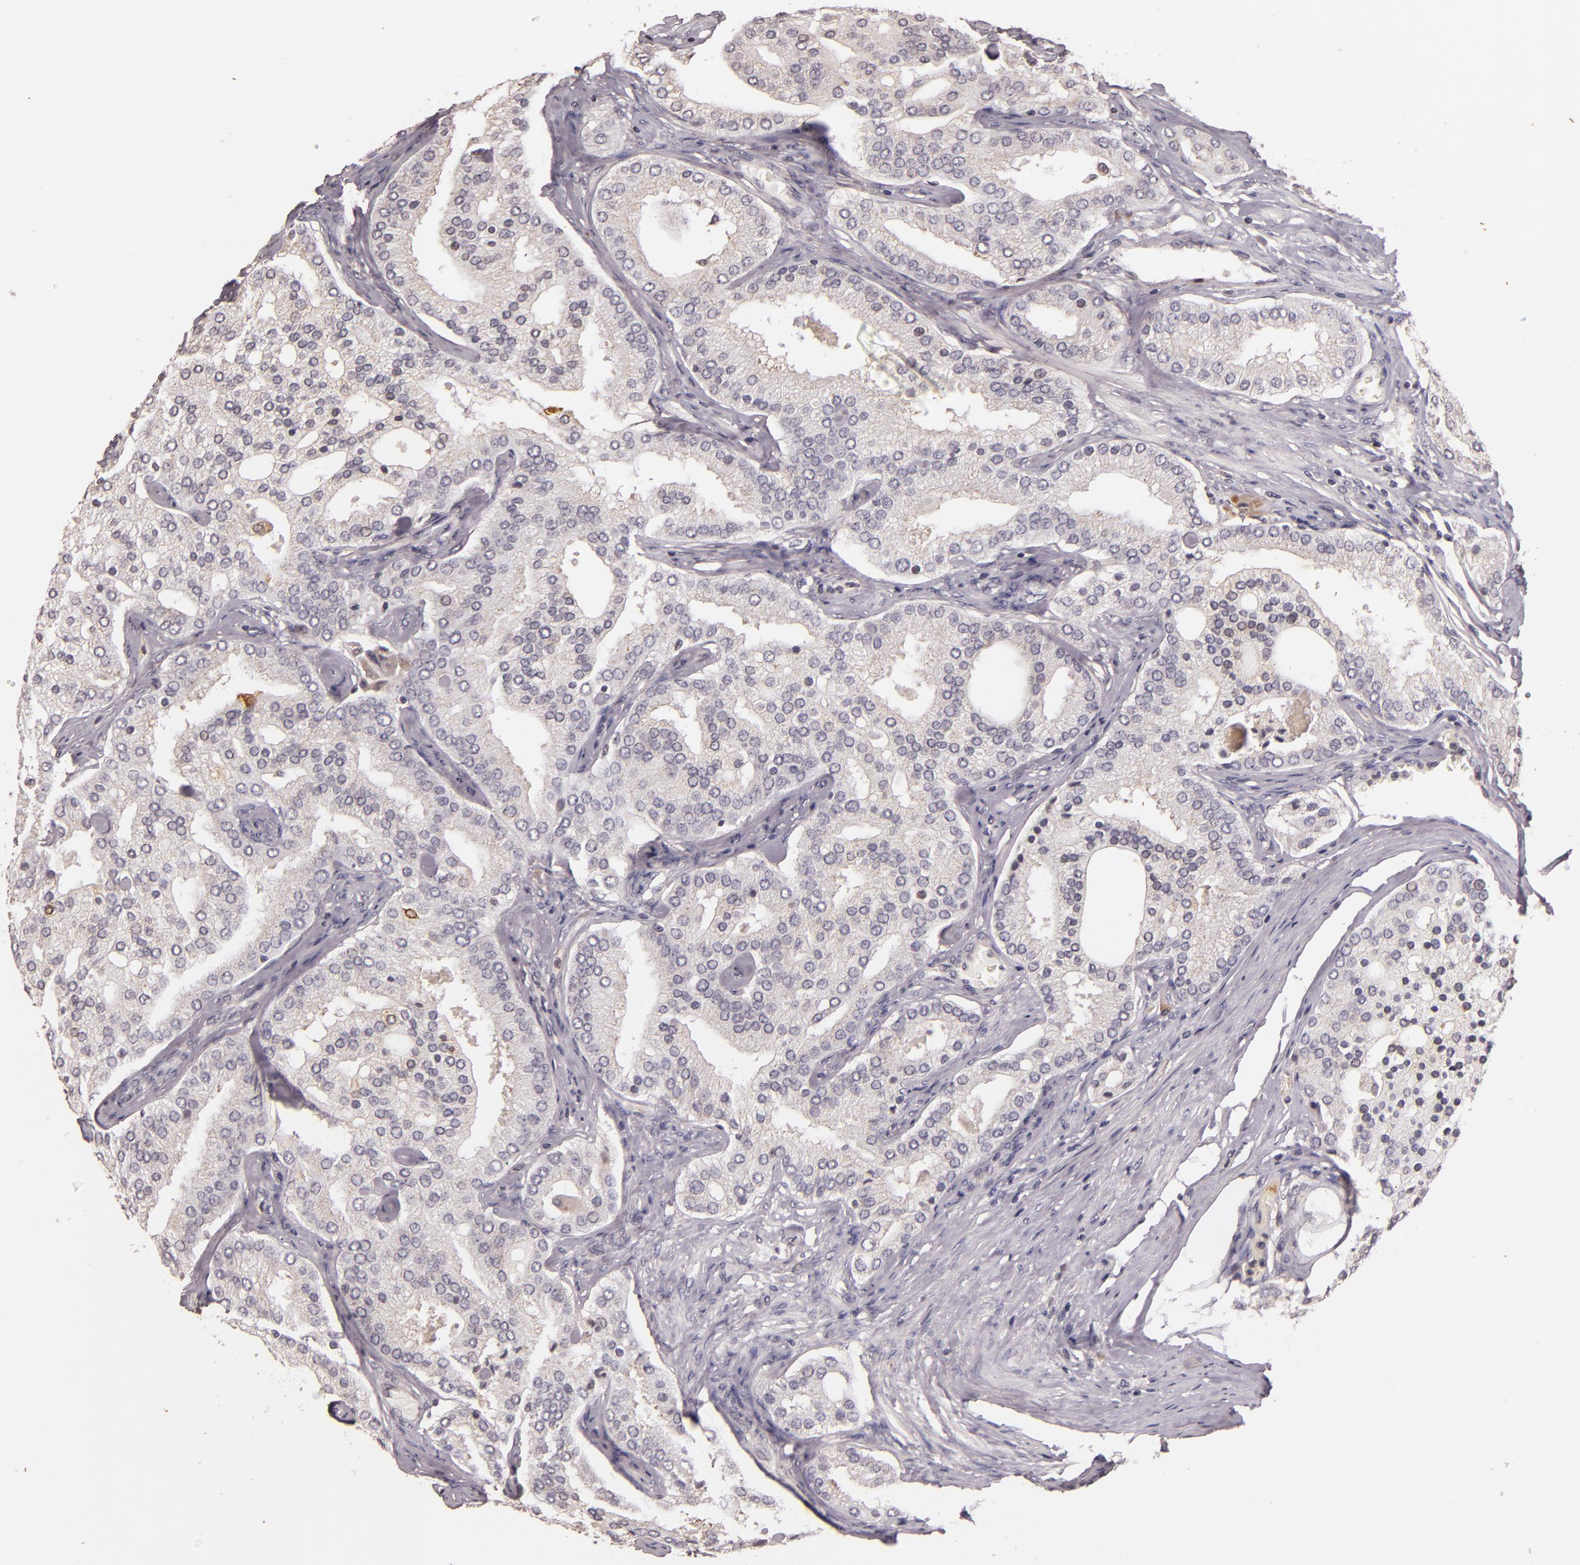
{"staining": {"intensity": "negative", "quantity": "none", "location": "none"}, "tissue": "prostate cancer", "cell_type": "Tumor cells", "image_type": "cancer", "snomed": [{"axis": "morphology", "description": "Adenocarcinoma, High grade"}, {"axis": "topography", "description": "Prostate"}], "caption": "A histopathology image of prostate cancer stained for a protein demonstrates no brown staining in tumor cells.", "gene": "TFF1", "patient": {"sex": "male", "age": 64}}